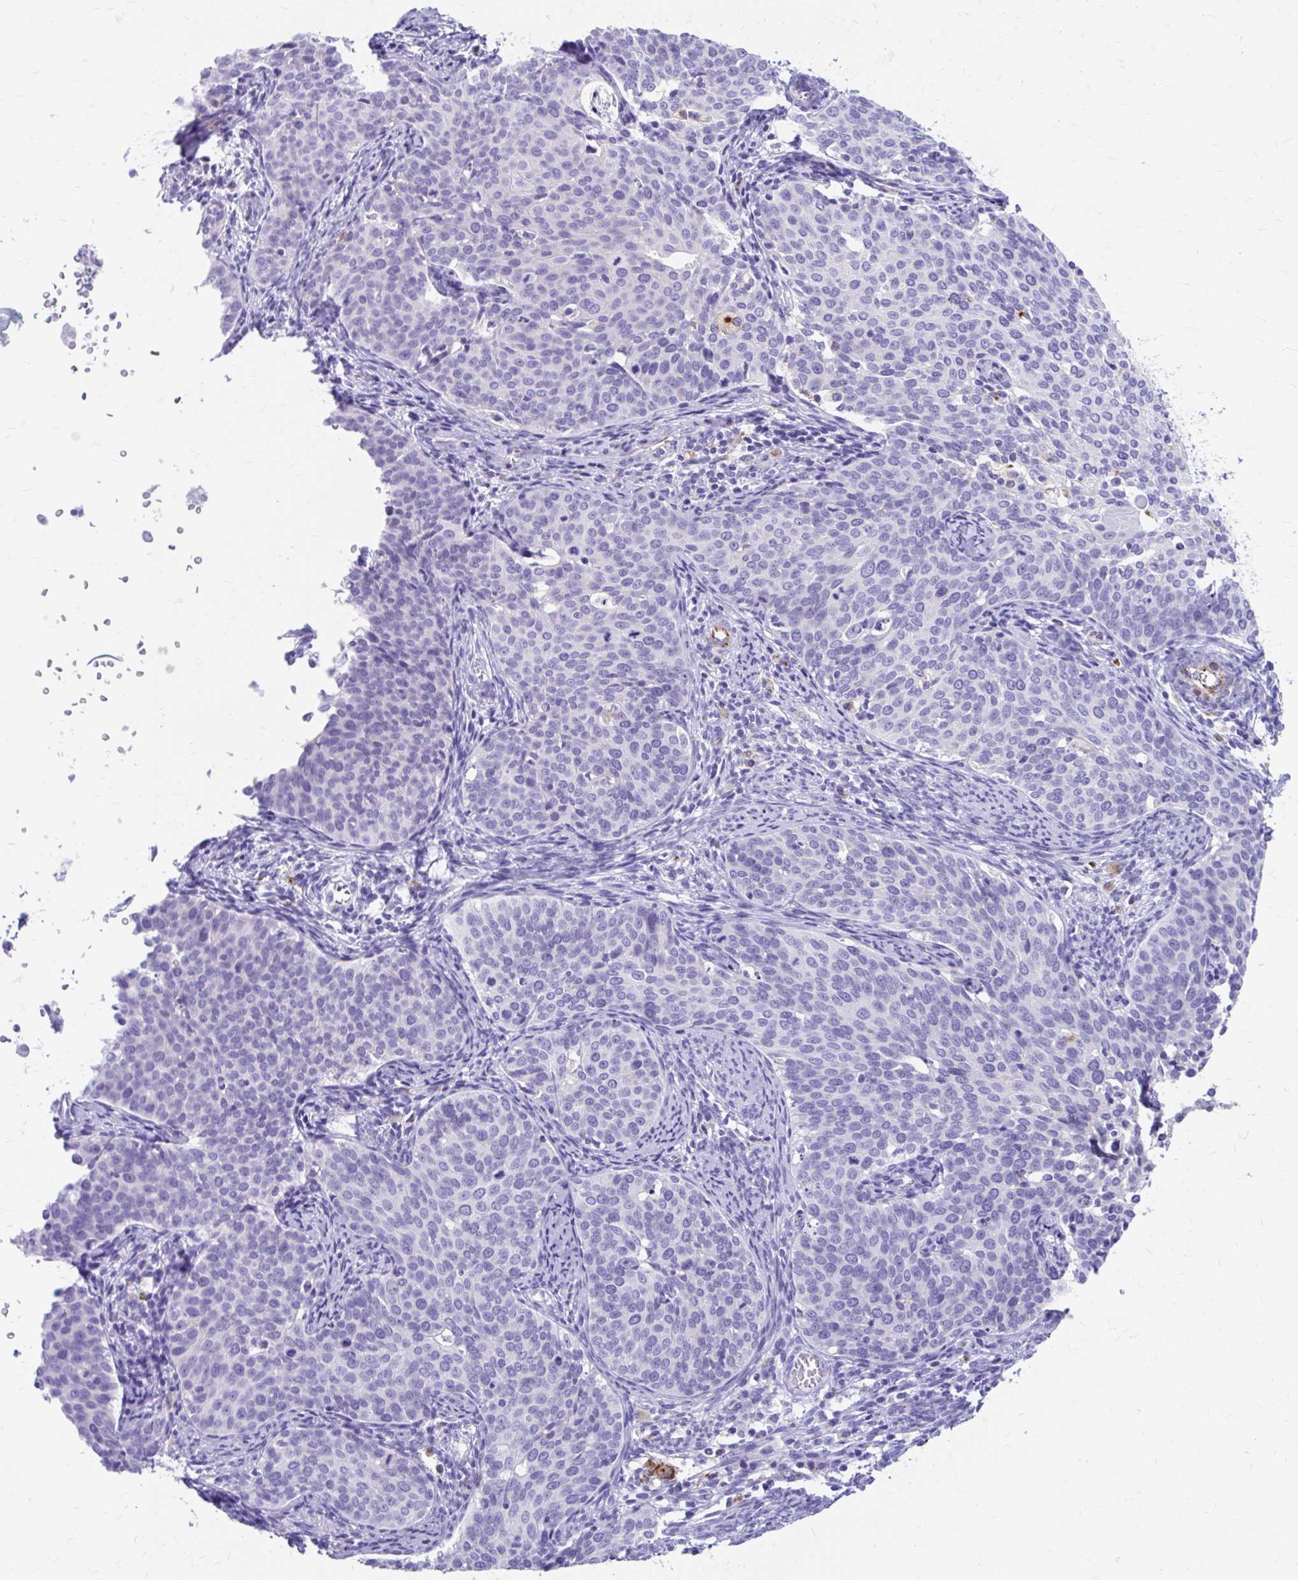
{"staining": {"intensity": "negative", "quantity": "none", "location": "none"}, "tissue": "cervical cancer", "cell_type": "Tumor cells", "image_type": "cancer", "snomed": [{"axis": "morphology", "description": "Squamous cell carcinoma, NOS"}, {"axis": "topography", "description": "Cervix"}], "caption": "The photomicrograph exhibits no significant positivity in tumor cells of cervical cancer.", "gene": "ZNF699", "patient": {"sex": "female", "age": 44}}